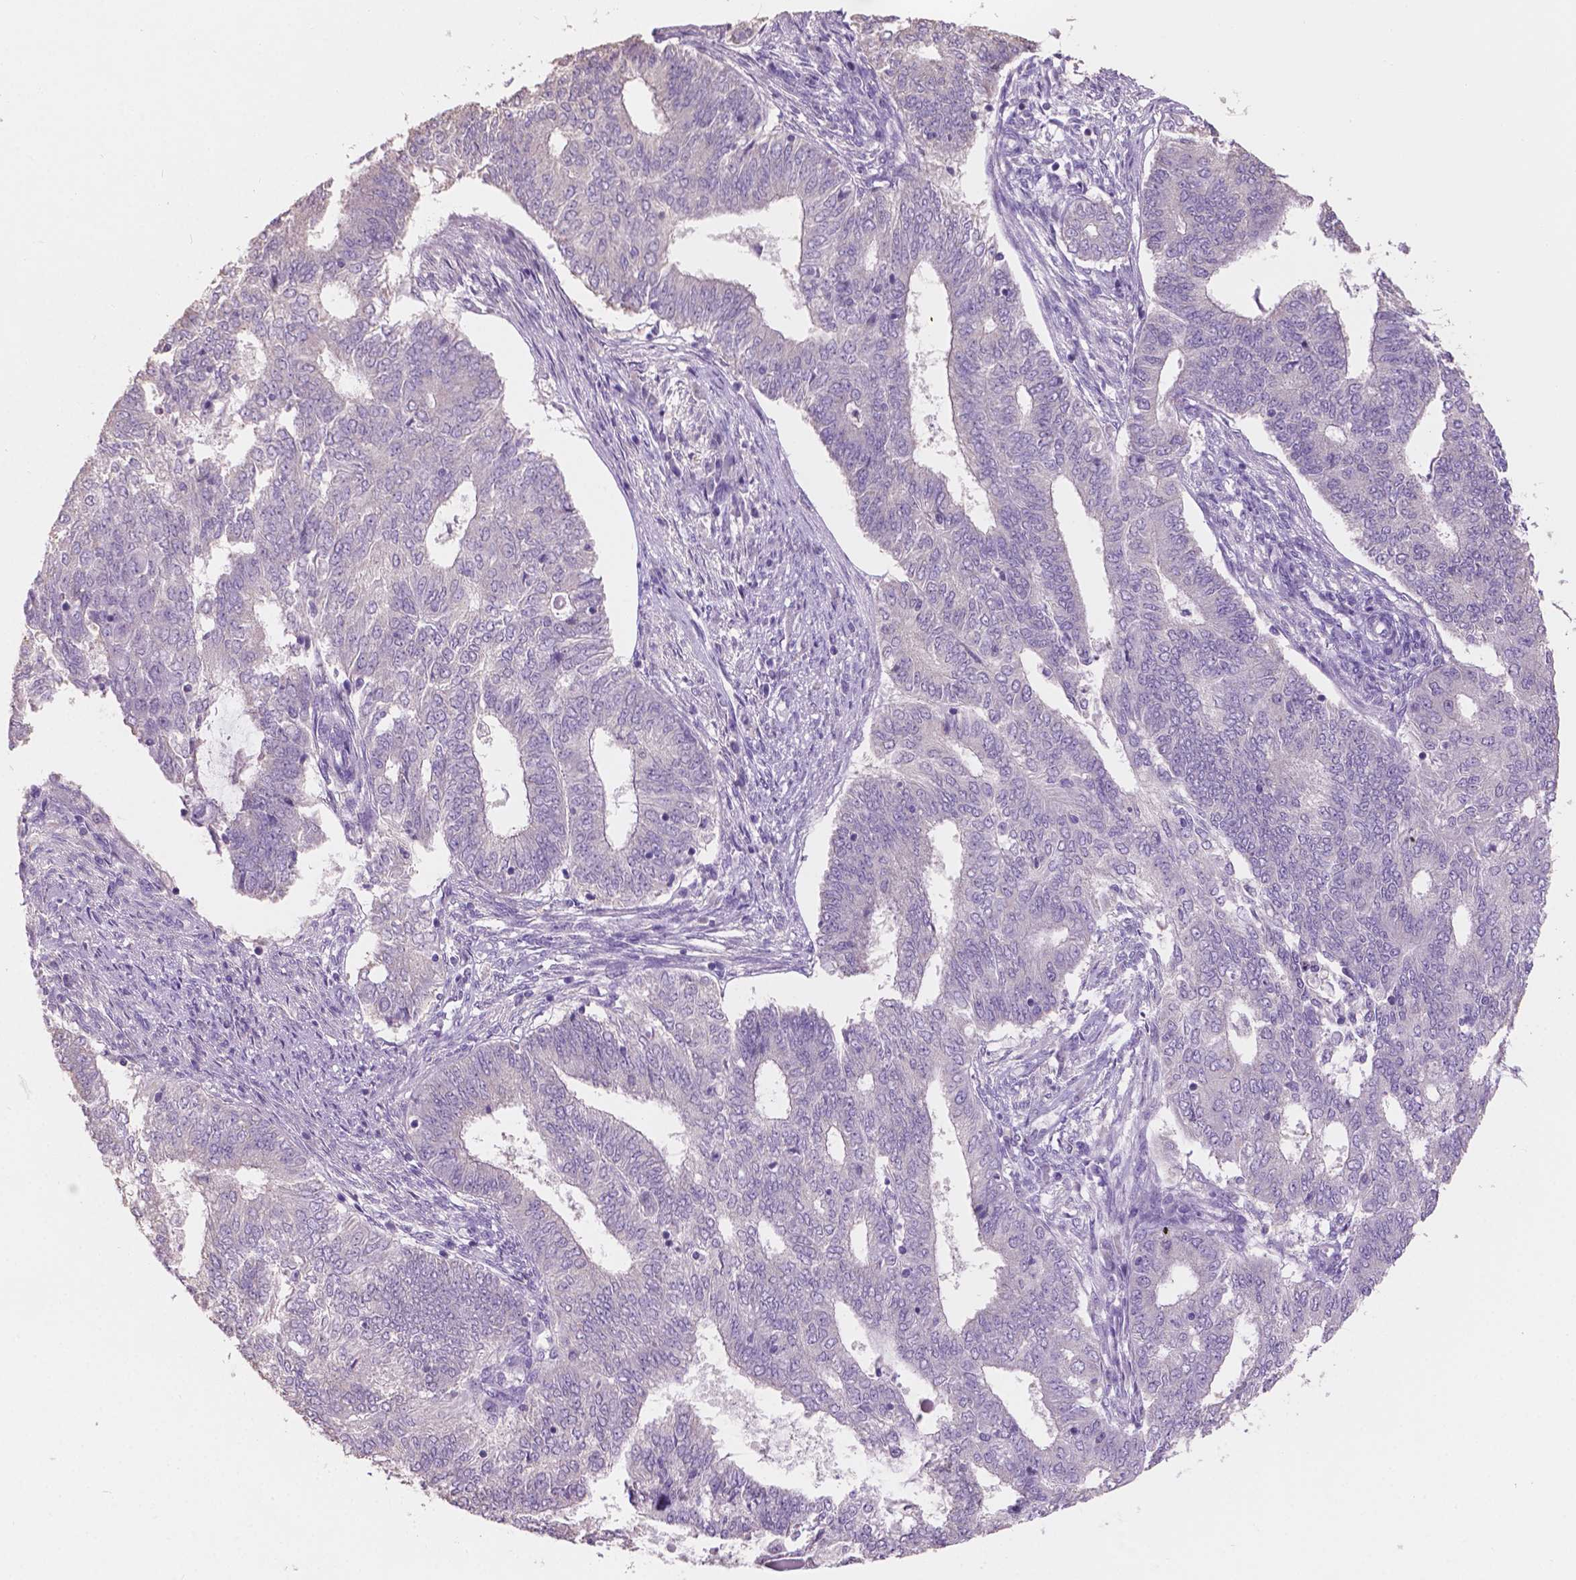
{"staining": {"intensity": "negative", "quantity": "none", "location": "none"}, "tissue": "endometrial cancer", "cell_type": "Tumor cells", "image_type": "cancer", "snomed": [{"axis": "morphology", "description": "Adenocarcinoma, NOS"}, {"axis": "topography", "description": "Endometrium"}], "caption": "Human endometrial adenocarcinoma stained for a protein using IHC demonstrates no positivity in tumor cells.", "gene": "SBSN", "patient": {"sex": "female", "age": 62}}